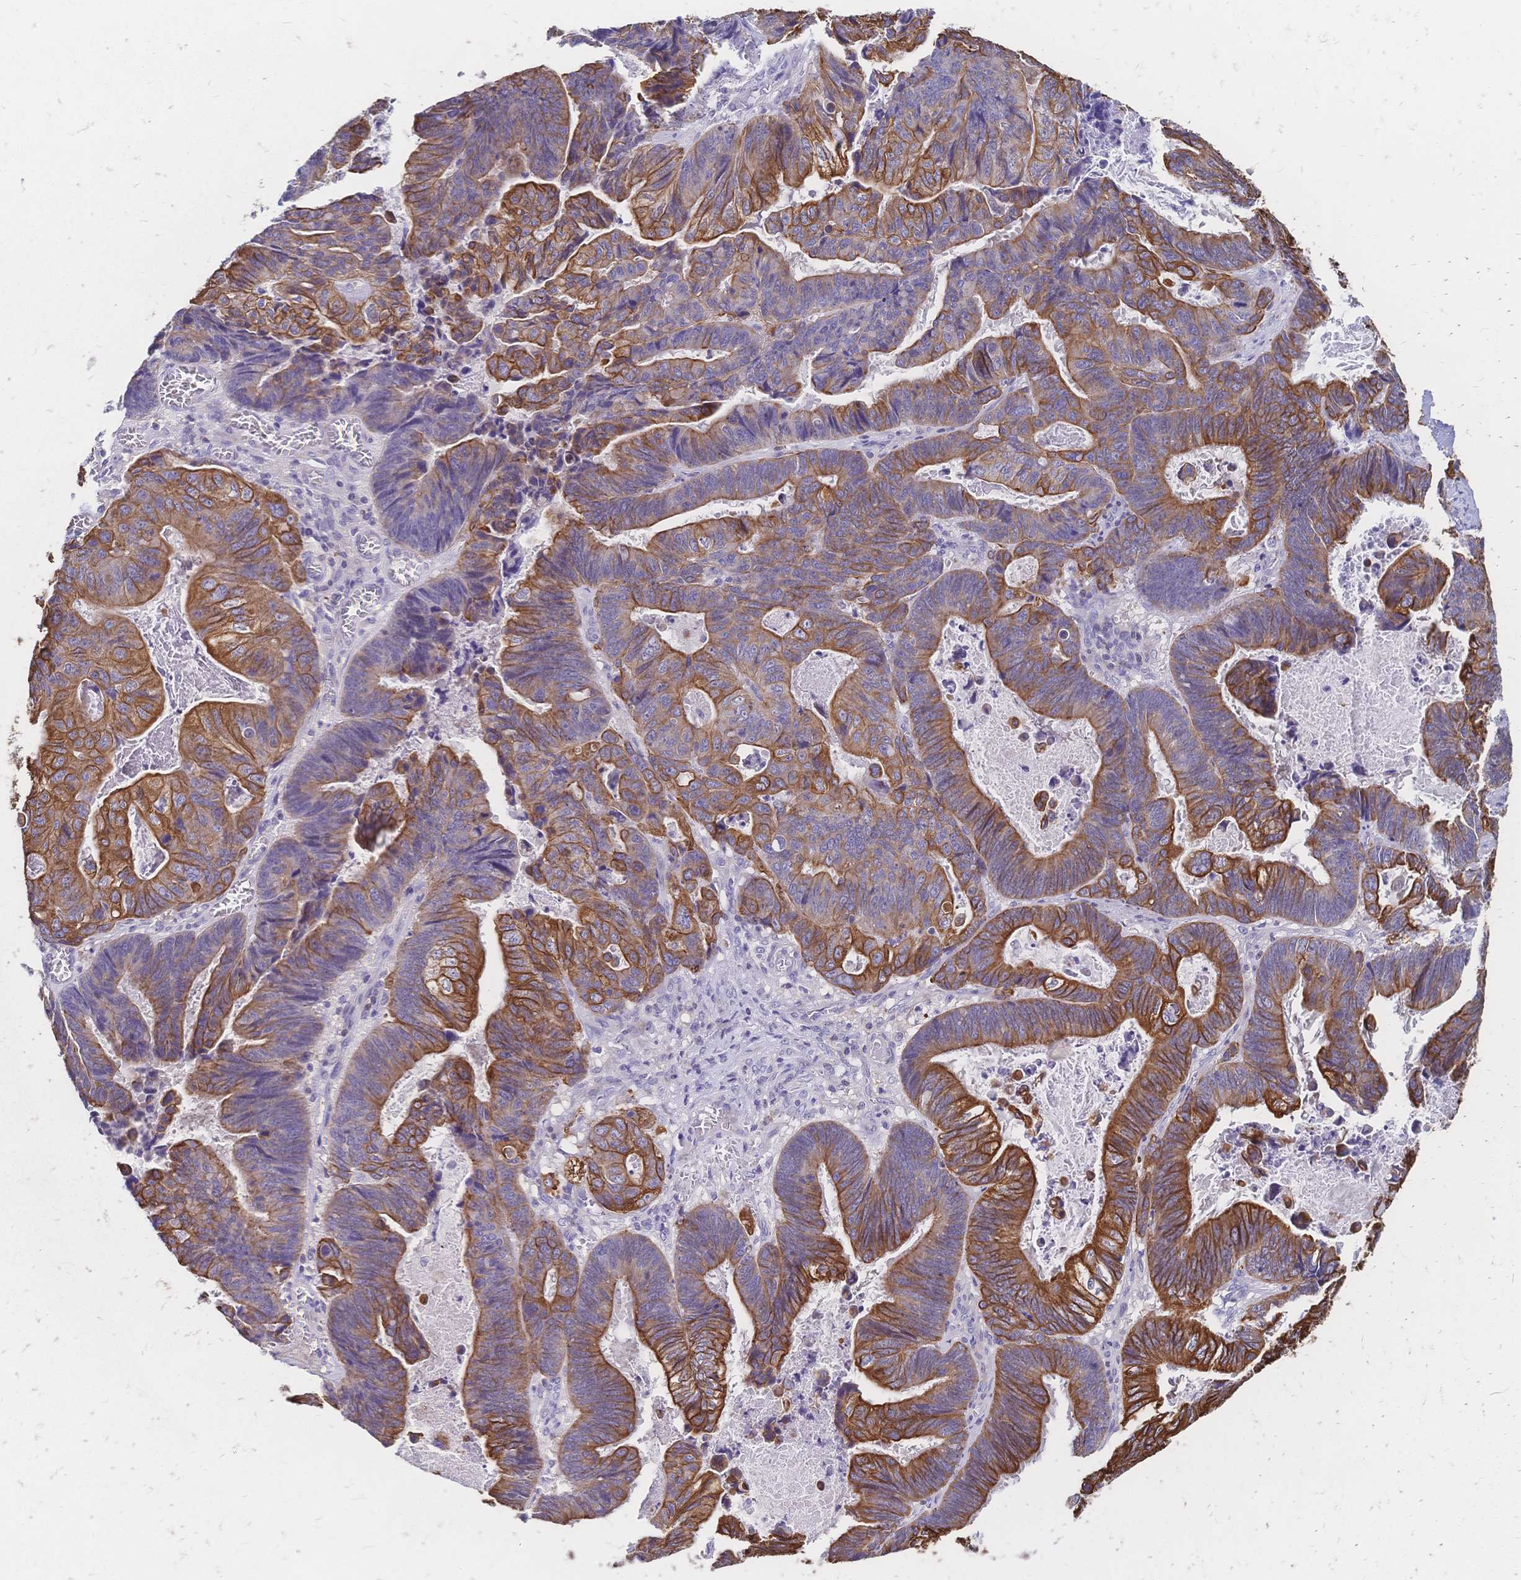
{"staining": {"intensity": "moderate", "quantity": ">75%", "location": "cytoplasmic/membranous"}, "tissue": "lung cancer", "cell_type": "Tumor cells", "image_type": "cancer", "snomed": [{"axis": "morphology", "description": "Aneuploidy"}, {"axis": "morphology", "description": "Adenocarcinoma, NOS"}, {"axis": "morphology", "description": "Adenocarcinoma primary or metastatic"}, {"axis": "topography", "description": "Lung"}], "caption": "There is medium levels of moderate cytoplasmic/membranous positivity in tumor cells of adenocarcinoma (lung), as demonstrated by immunohistochemical staining (brown color).", "gene": "DTNB", "patient": {"sex": "female", "age": 75}}